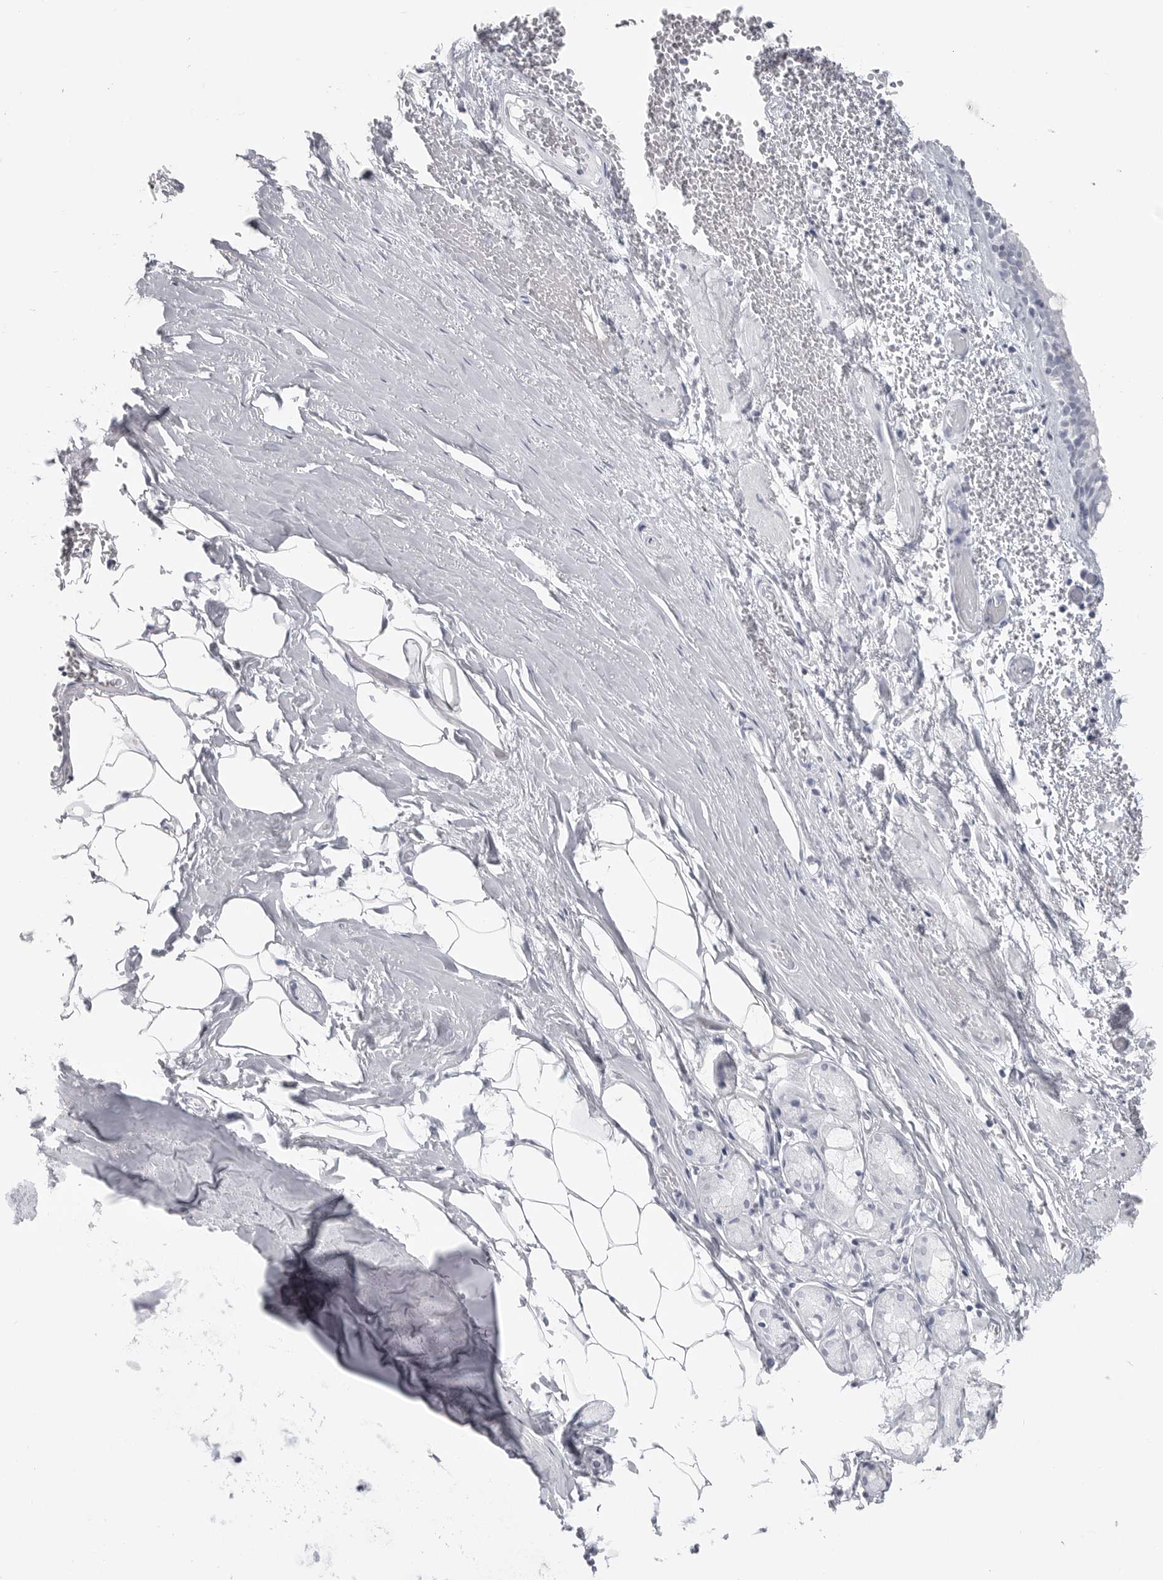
{"staining": {"intensity": "negative", "quantity": "none", "location": "none"}, "tissue": "bronchus", "cell_type": "Respiratory epithelial cells", "image_type": "normal", "snomed": [{"axis": "morphology", "description": "Normal tissue, NOS"}, {"axis": "topography", "description": "Bronchus"}, {"axis": "topography", "description": "Lung"}], "caption": "A histopathology image of human bronchus is negative for staining in respiratory epithelial cells.", "gene": "LY6D", "patient": {"sex": "male", "age": 56}}